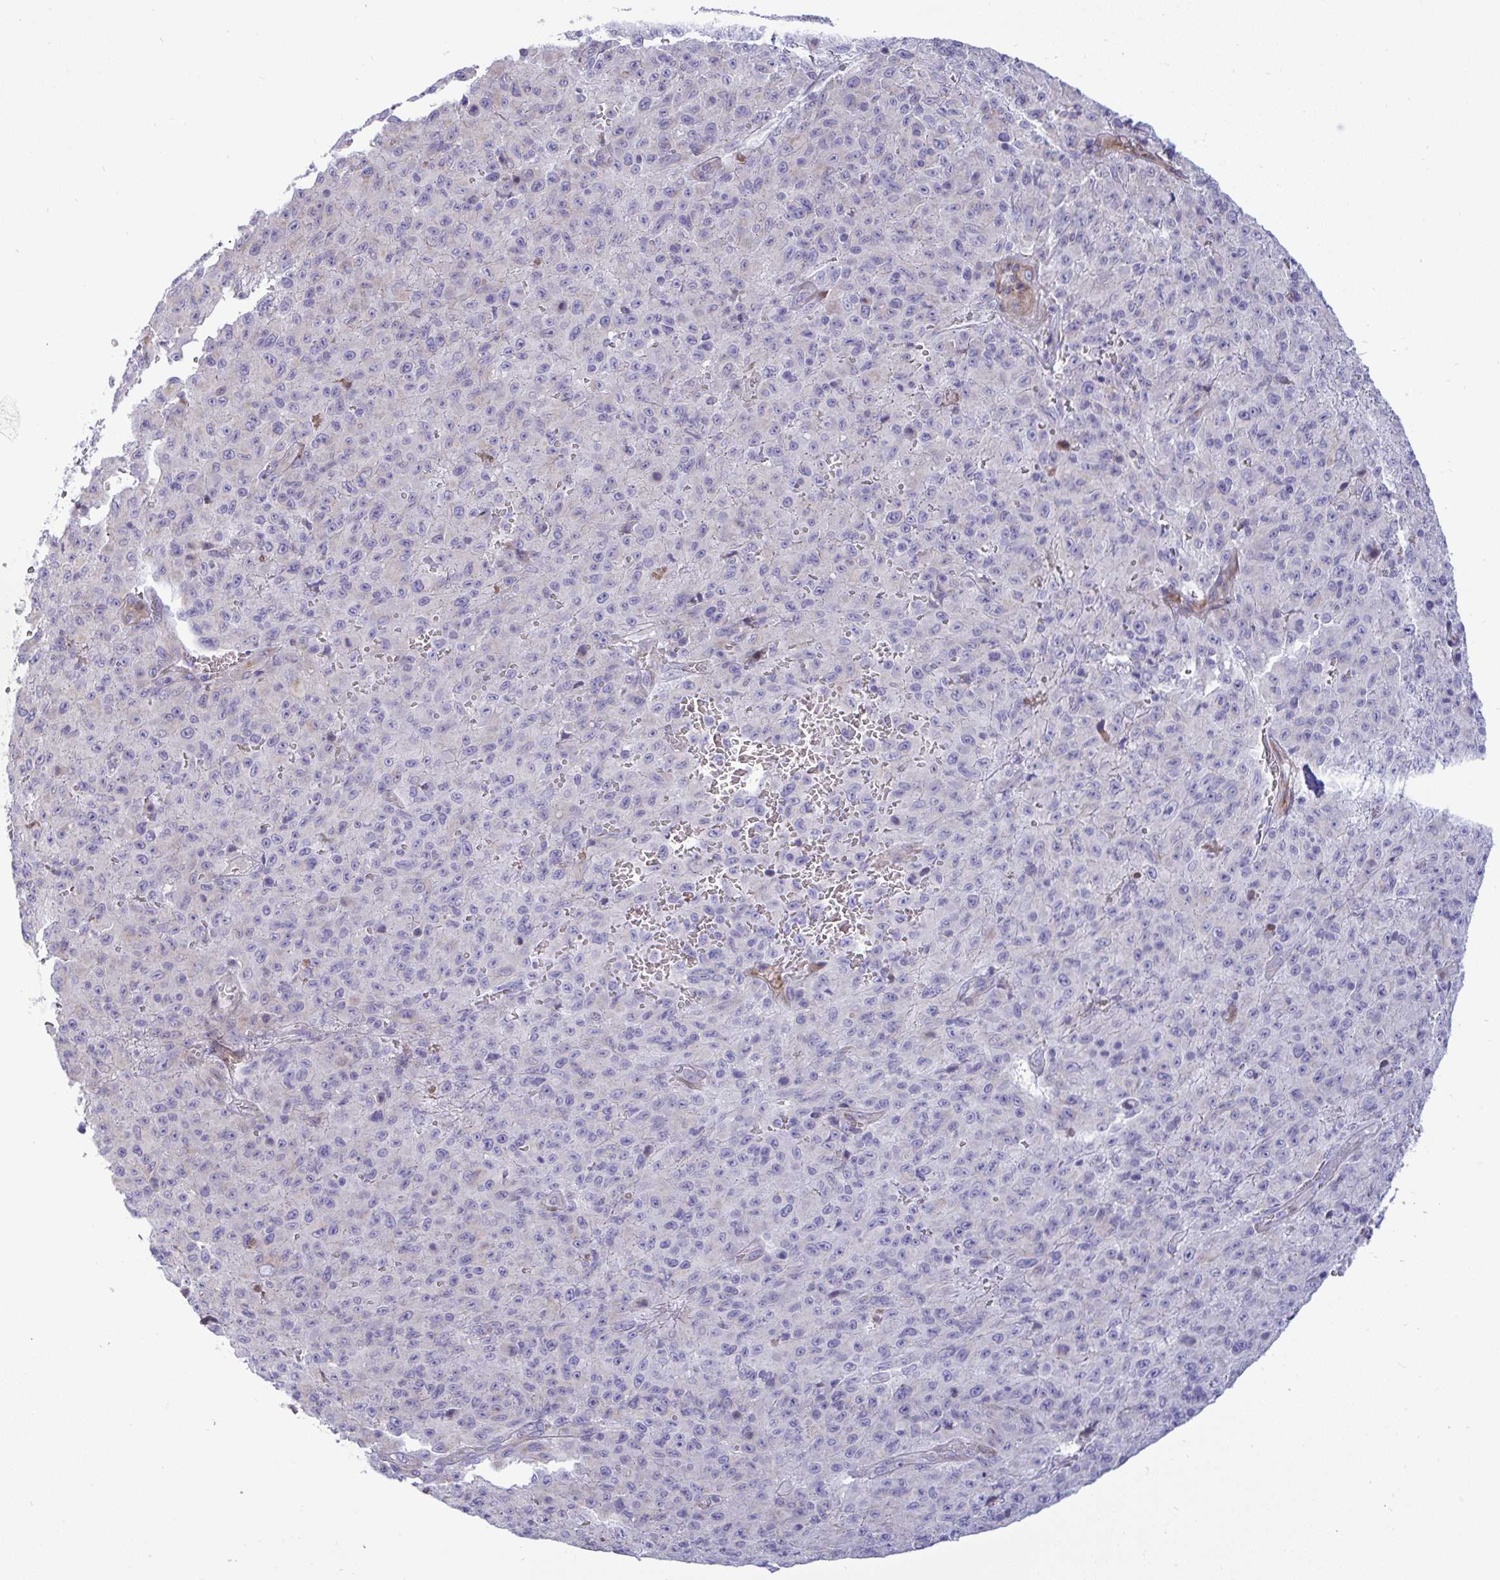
{"staining": {"intensity": "weak", "quantity": "25%-75%", "location": "cytoplasmic/membranous"}, "tissue": "melanoma", "cell_type": "Tumor cells", "image_type": "cancer", "snomed": [{"axis": "morphology", "description": "Malignant melanoma, NOS"}, {"axis": "topography", "description": "Skin"}], "caption": "This photomicrograph reveals immunohistochemistry staining of human malignant melanoma, with low weak cytoplasmic/membranous positivity in approximately 25%-75% of tumor cells.", "gene": "NTN1", "patient": {"sex": "male", "age": 46}}